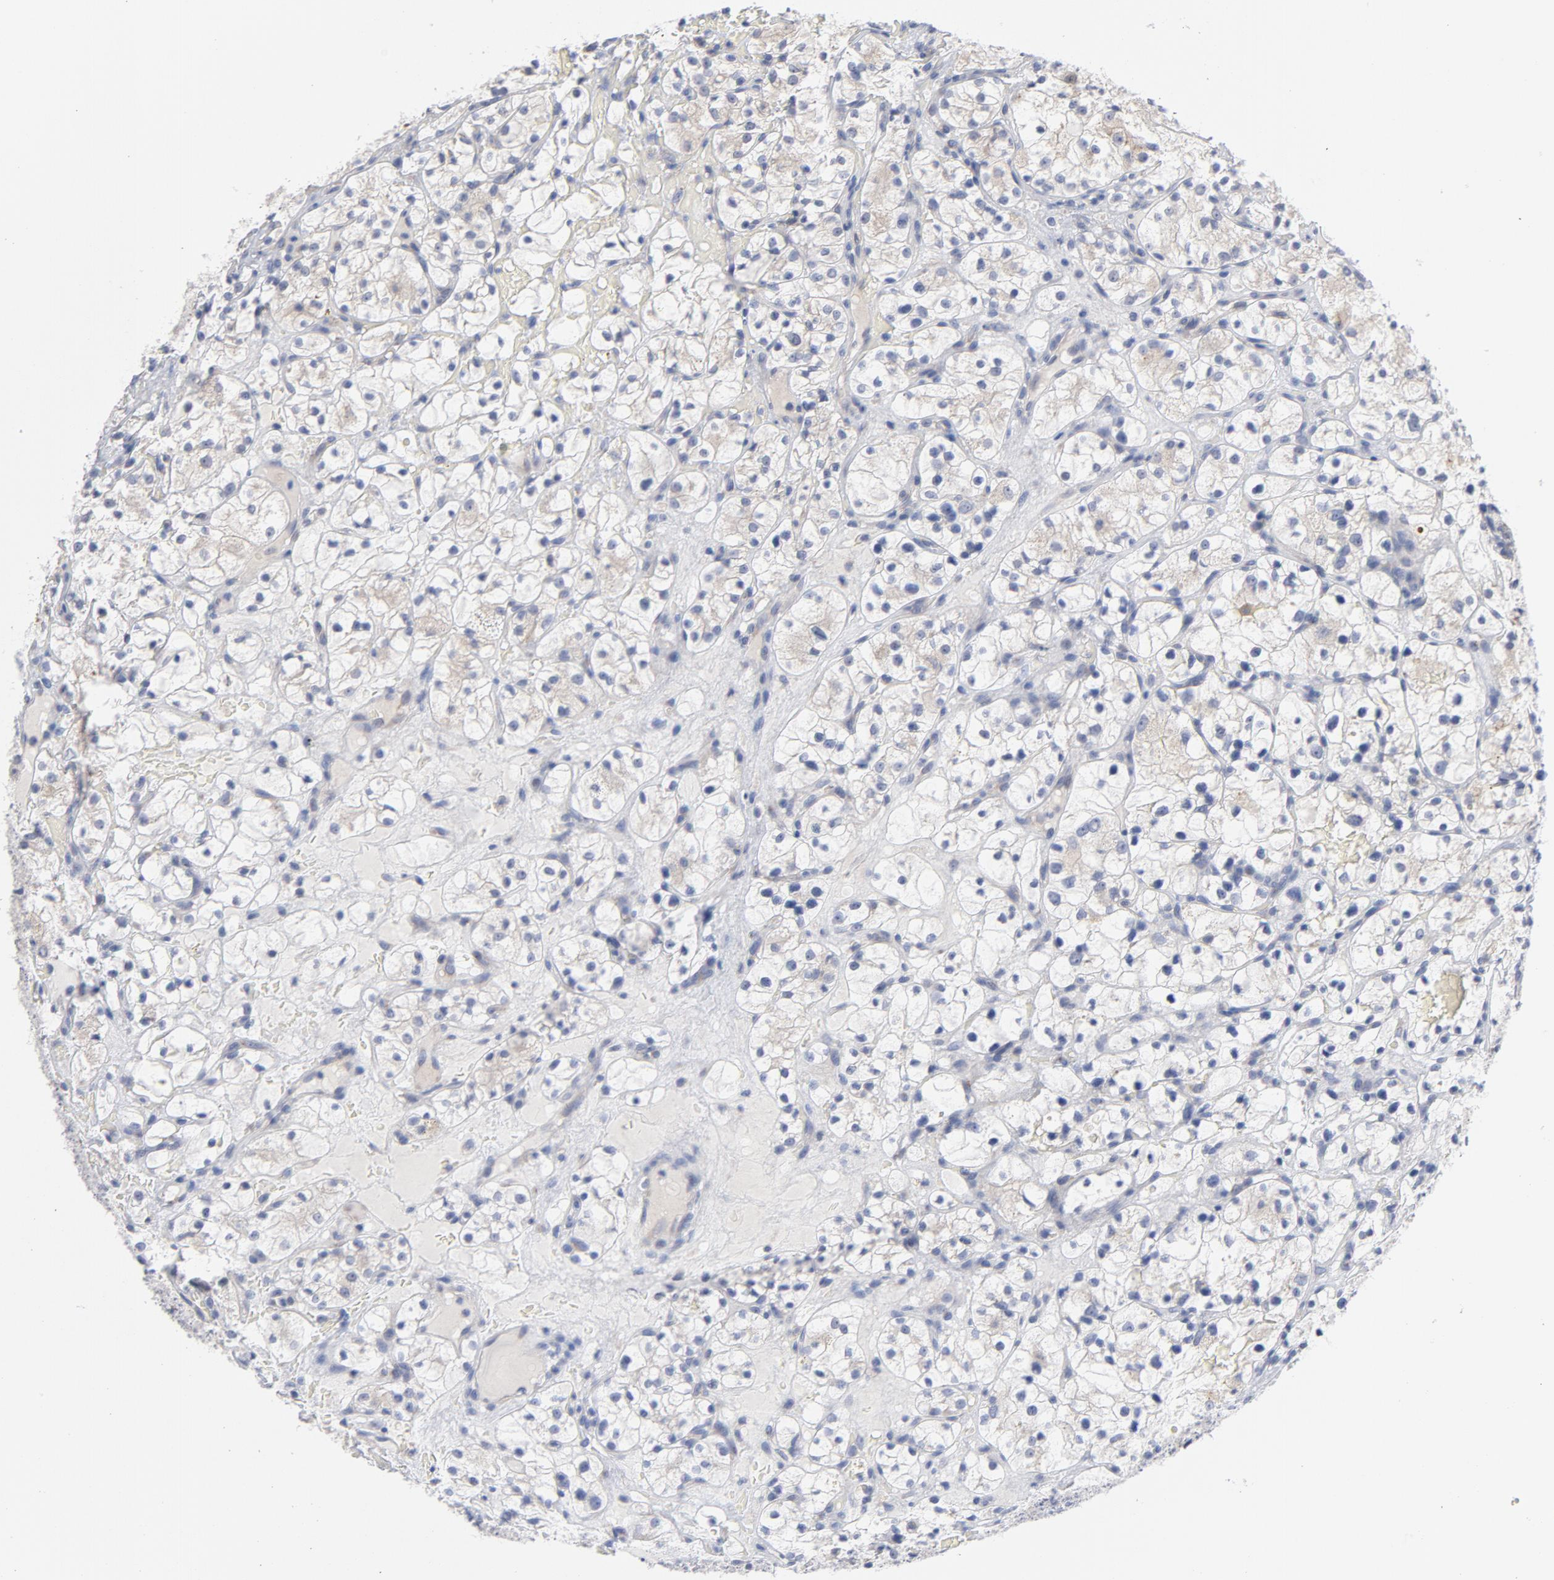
{"staining": {"intensity": "weak", "quantity": "<25%", "location": "cytoplasmic/membranous"}, "tissue": "renal cancer", "cell_type": "Tumor cells", "image_type": "cancer", "snomed": [{"axis": "morphology", "description": "Adenocarcinoma, NOS"}, {"axis": "topography", "description": "Kidney"}], "caption": "Tumor cells show no significant protein positivity in renal adenocarcinoma.", "gene": "CPE", "patient": {"sex": "female", "age": 60}}